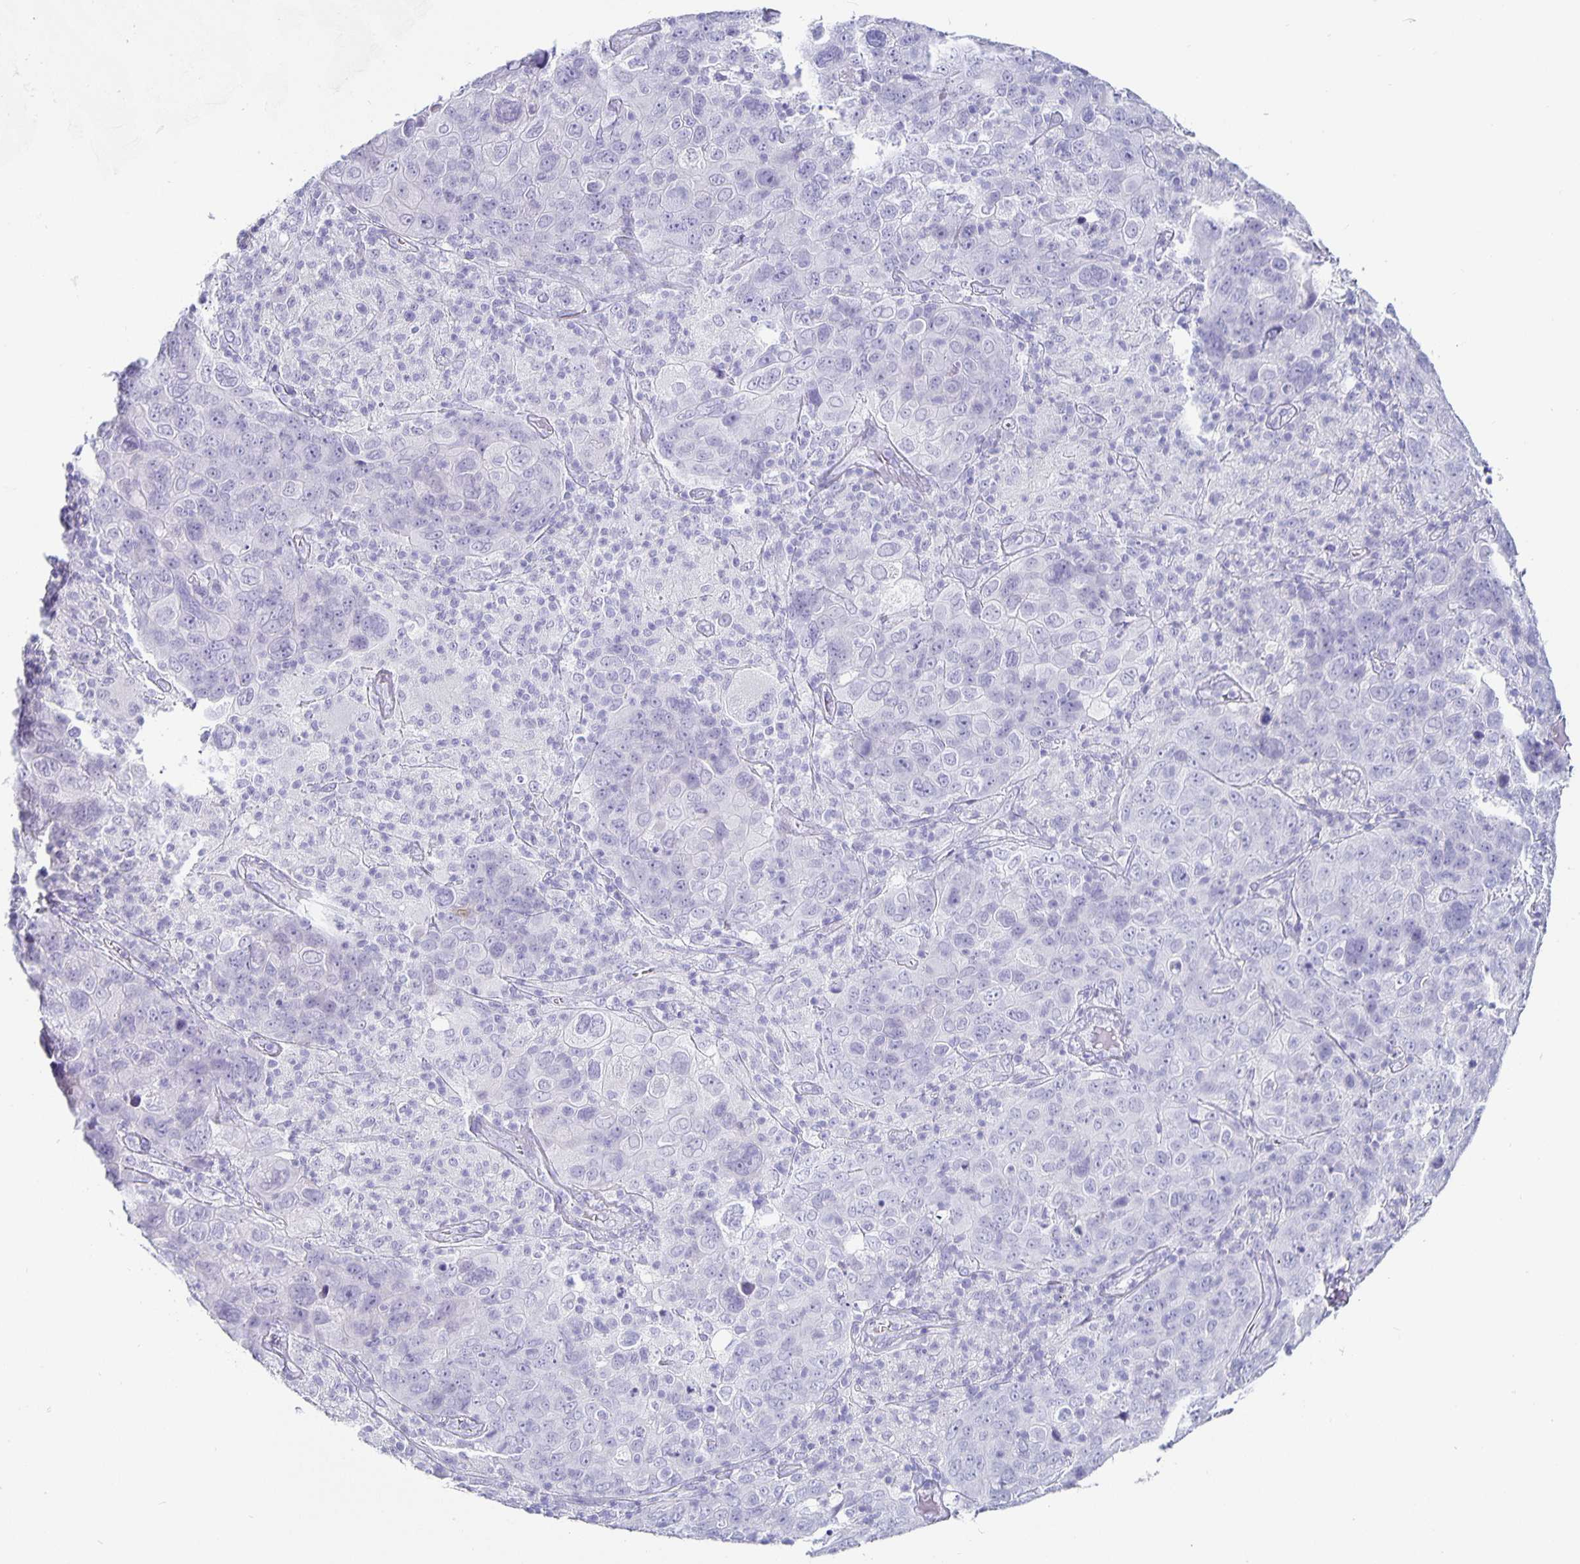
{"staining": {"intensity": "negative", "quantity": "none", "location": "none"}, "tissue": "cervical cancer", "cell_type": "Tumor cells", "image_type": "cancer", "snomed": [{"axis": "morphology", "description": "Squamous cell carcinoma, NOS"}, {"axis": "topography", "description": "Cervix"}], "caption": "DAB (3,3'-diaminobenzidine) immunohistochemical staining of cervical cancer (squamous cell carcinoma) shows no significant expression in tumor cells. (IHC, brightfield microscopy, high magnification).", "gene": "CHGA", "patient": {"sex": "female", "age": 44}}